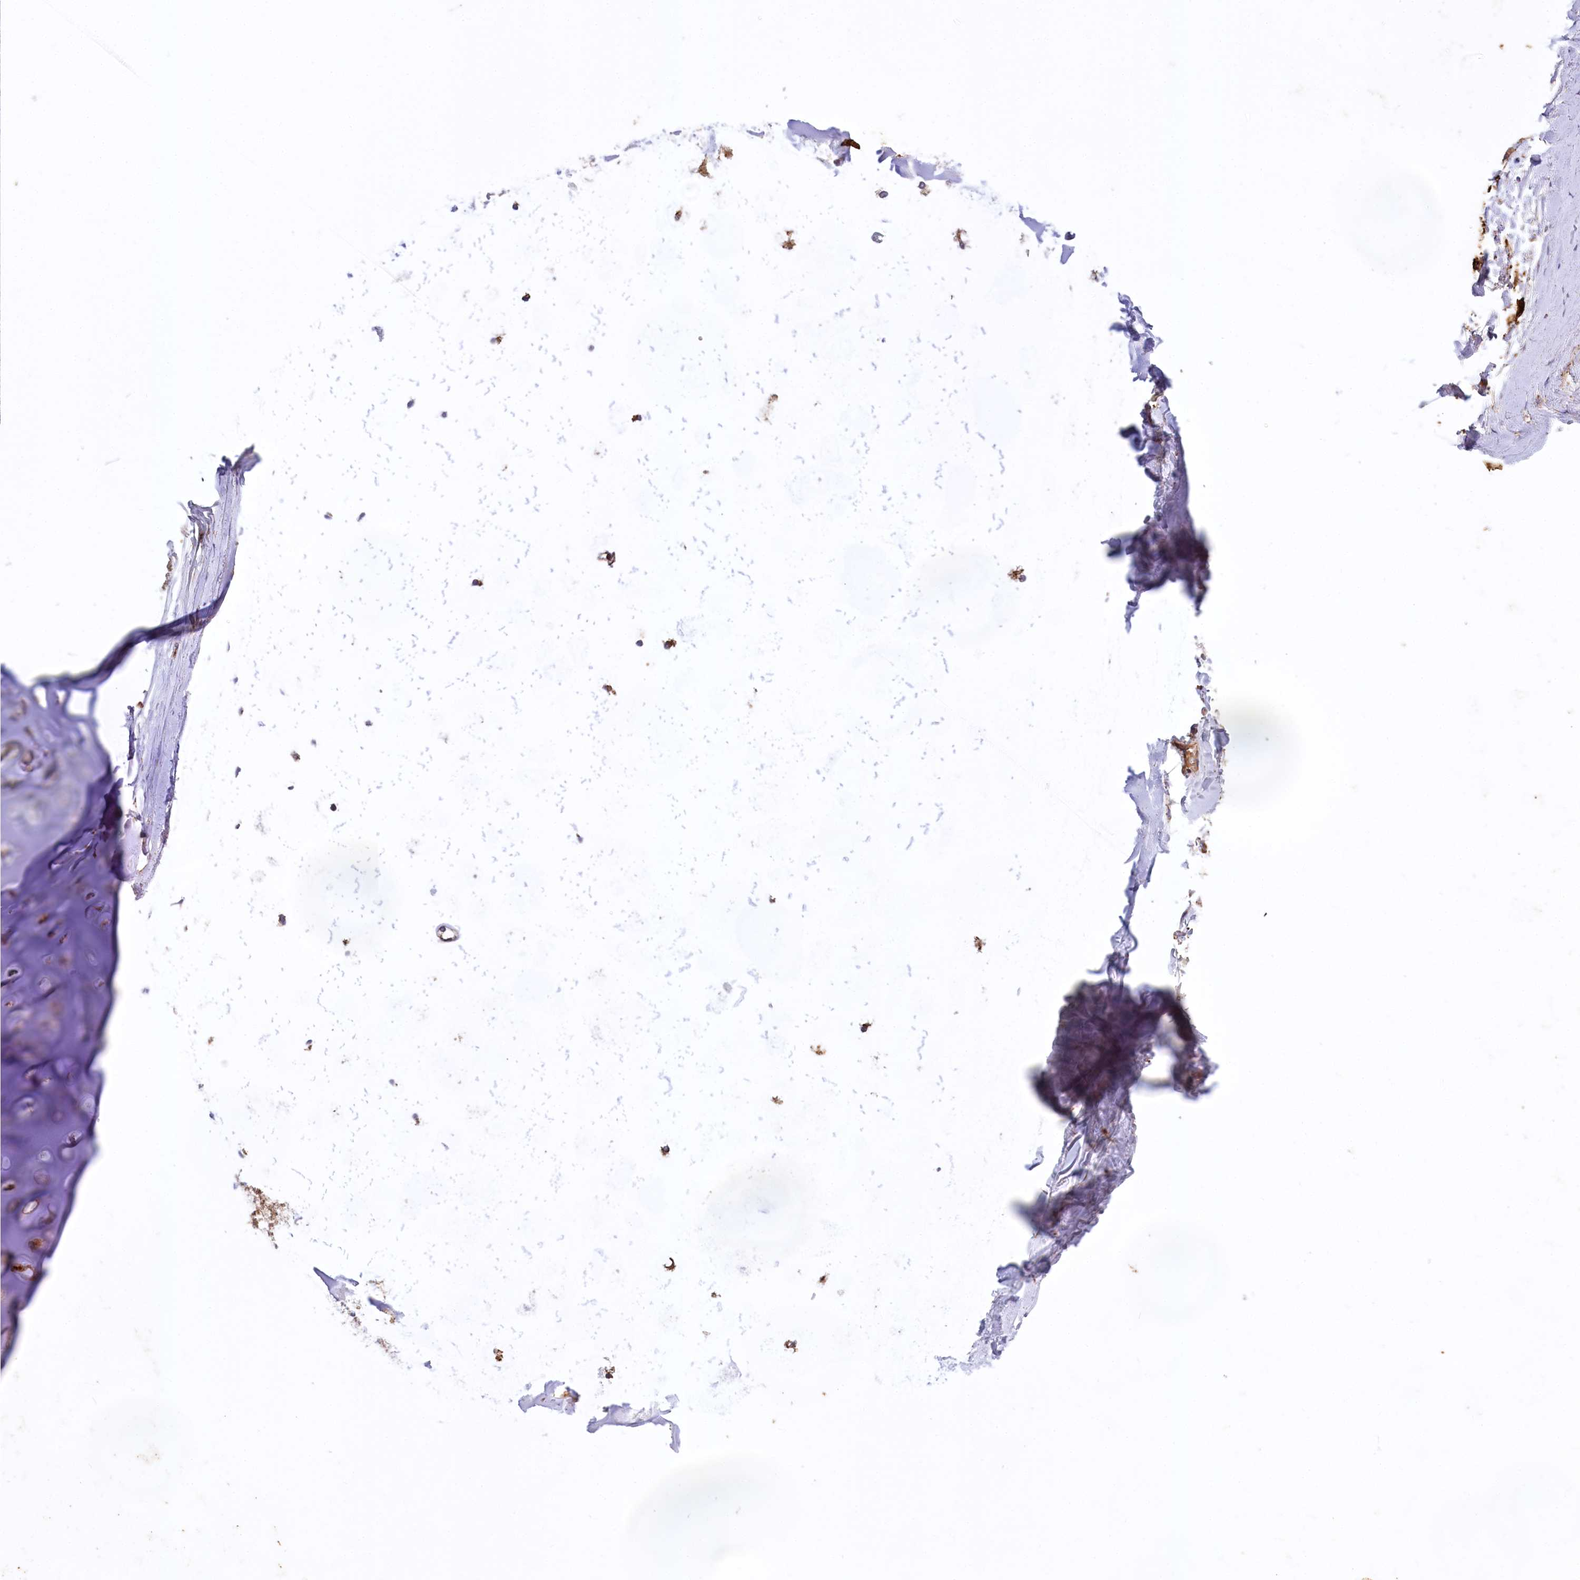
{"staining": {"intensity": "moderate", "quantity": "25%-75%", "location": "cytoplasmic/membranous"}, "tissue": "adipose tissue", "cell_type": "Adipocytes", "image_type": "normal", "snomed": [{"axis": "morphology", "description": "Normal tissue, NOS"}, {"axis": "topography", "description": "Lymph node"}, {"axis": "topography", "description": "Bronchus"}], "caption": "Adipose tissue stained with DAB immunohistochemistry (IHC) reveals medium levels of moderate cytoplasmic/membranous staining in approximately 25%-75% of adipocytes. Using DAB (brown) and hematoxylin (blue) stains, captured at high magnification using brightfield microscopy.", "gene": "CARD19", "patient": {"sex": "male", "age": 63}}